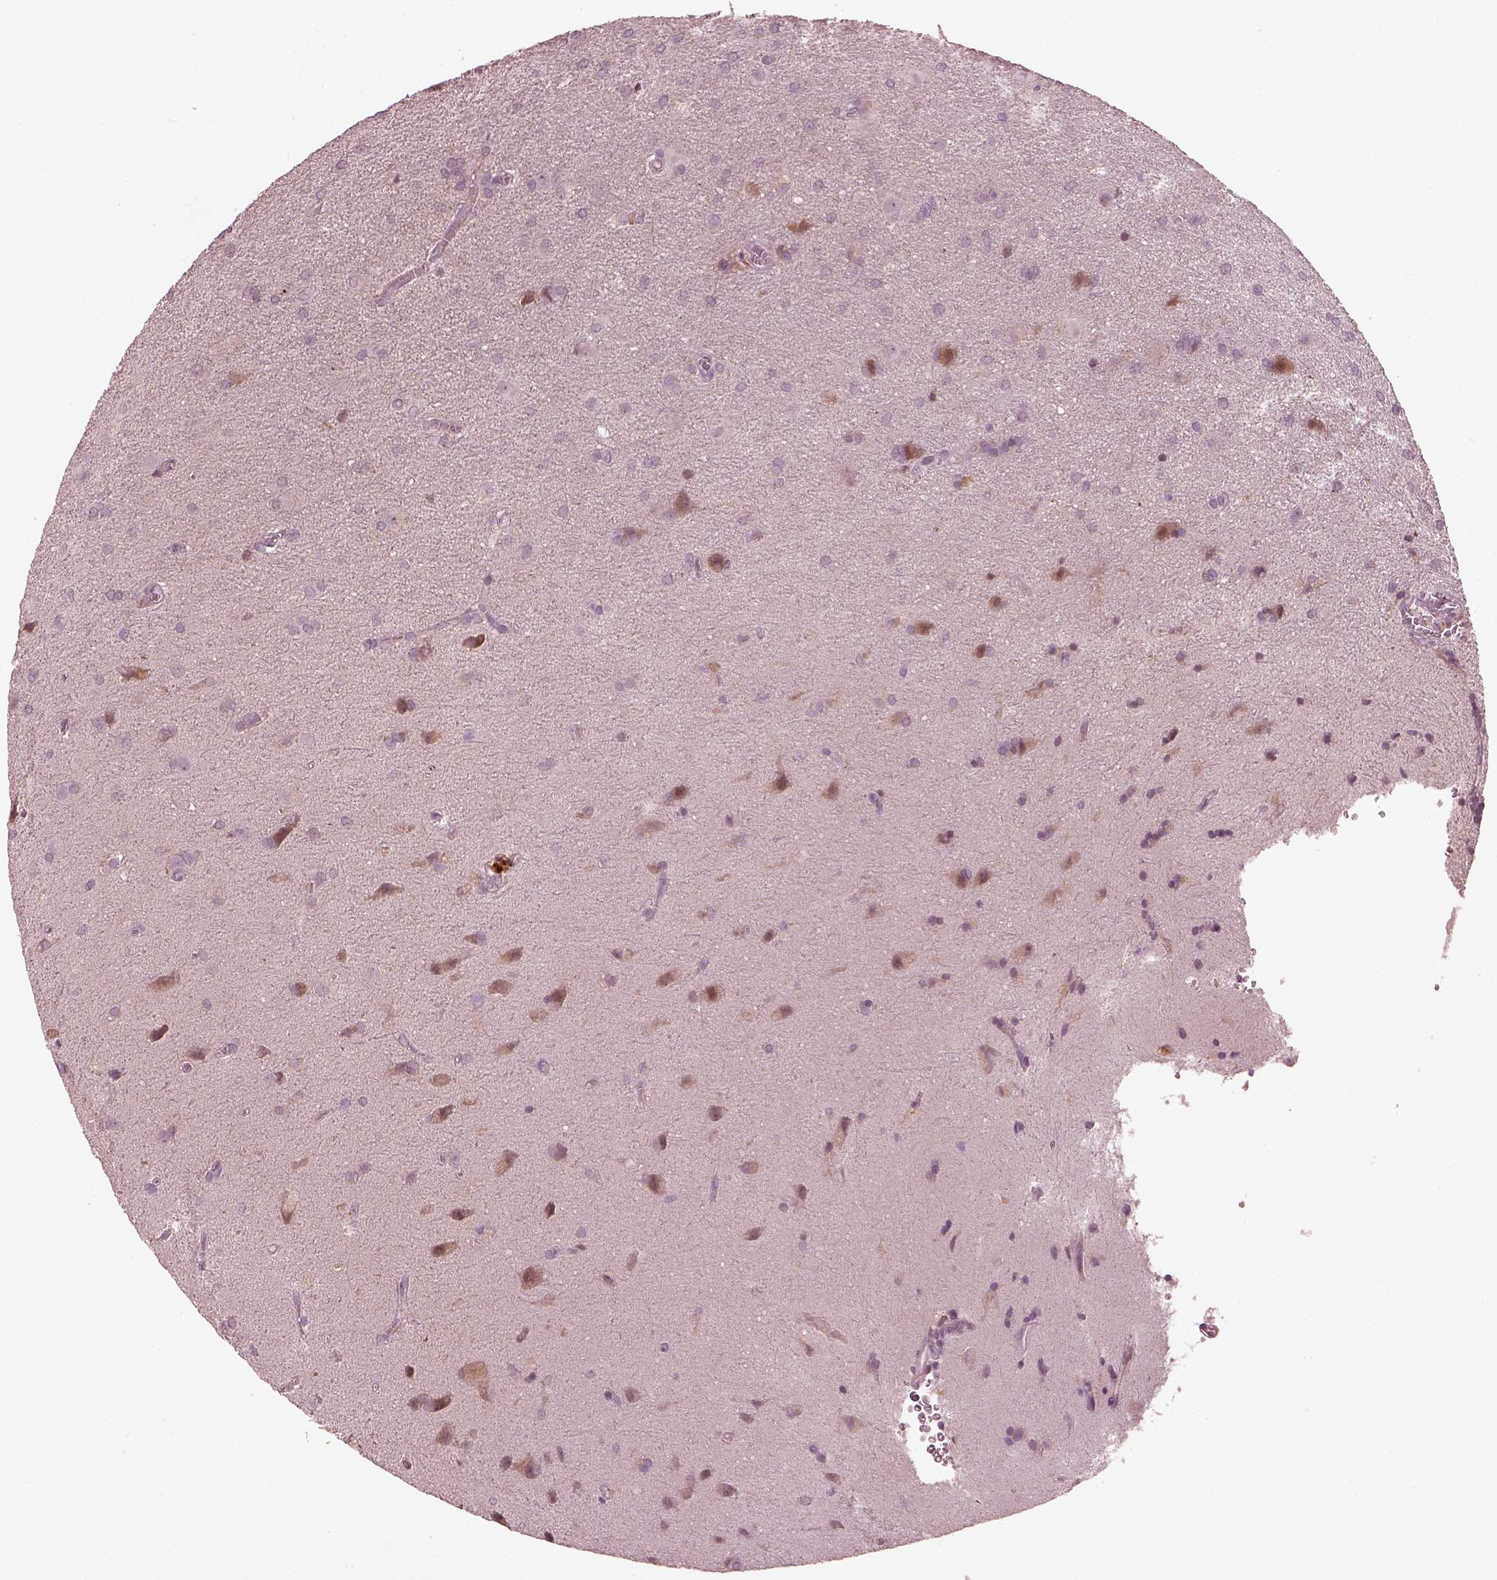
{"staining": {"intensity": "negative", "quantity": "none", "location": "none"}, "tissue": "glioma", "cell_type": "Tumor cells", "image_type": "cancer", "snomed": [{"axis": "morphology", "description": "Glioma, malignant, Low grade"}, {"axis": "topography", "description": "Brain"}], "caption": "DAB immunohistochemical staining of human malignant low-grade glioma demonstrates no significant staining in tumor cells.", "gene": "EFEMP1", "patient": {"sex": "male", "age": 58}}